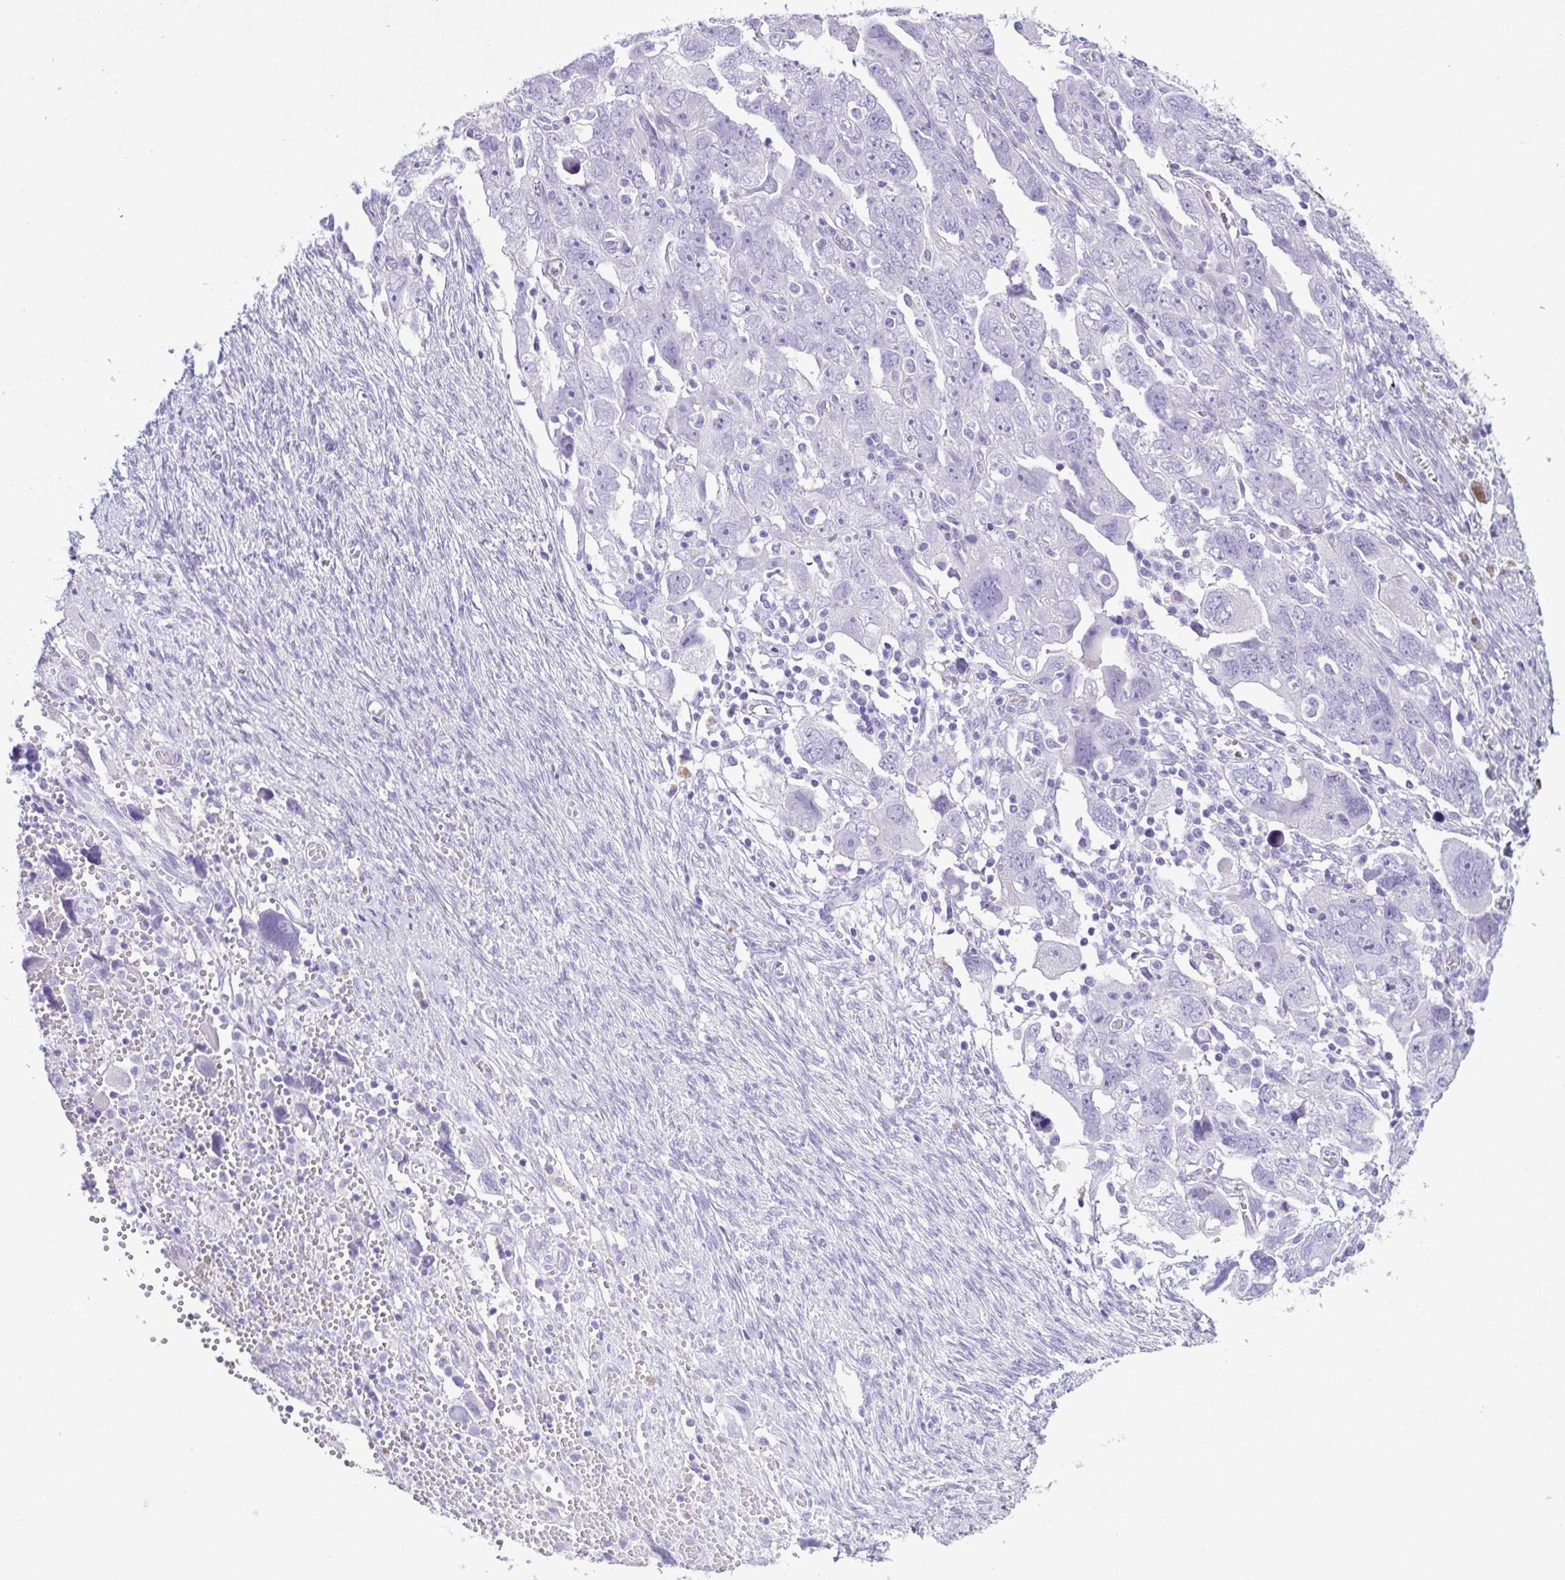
{"staining": {"intensity": "negative", "quantity": "none", "location": "none"}, "tissue": "ovarian cancer", "cell_type": "Tumor cells", "image_type": "cancer", "snomed": [{"axis": "morphology", "description": "Carcinoma, NOS"}, {"axis": "morphology", "description": "Cystadenocarcinoma, serous, NOS"}, {"axis": "topography", "description": "Ovary"}], "caption": "Immunohistochemistry (IHC) photomicrograph of ovarian carcinoma stained for a protein (brown), which shows no positivity in tumor cells.", "gene": "LTF", "patient": {"sex": "female", "age": 69}}